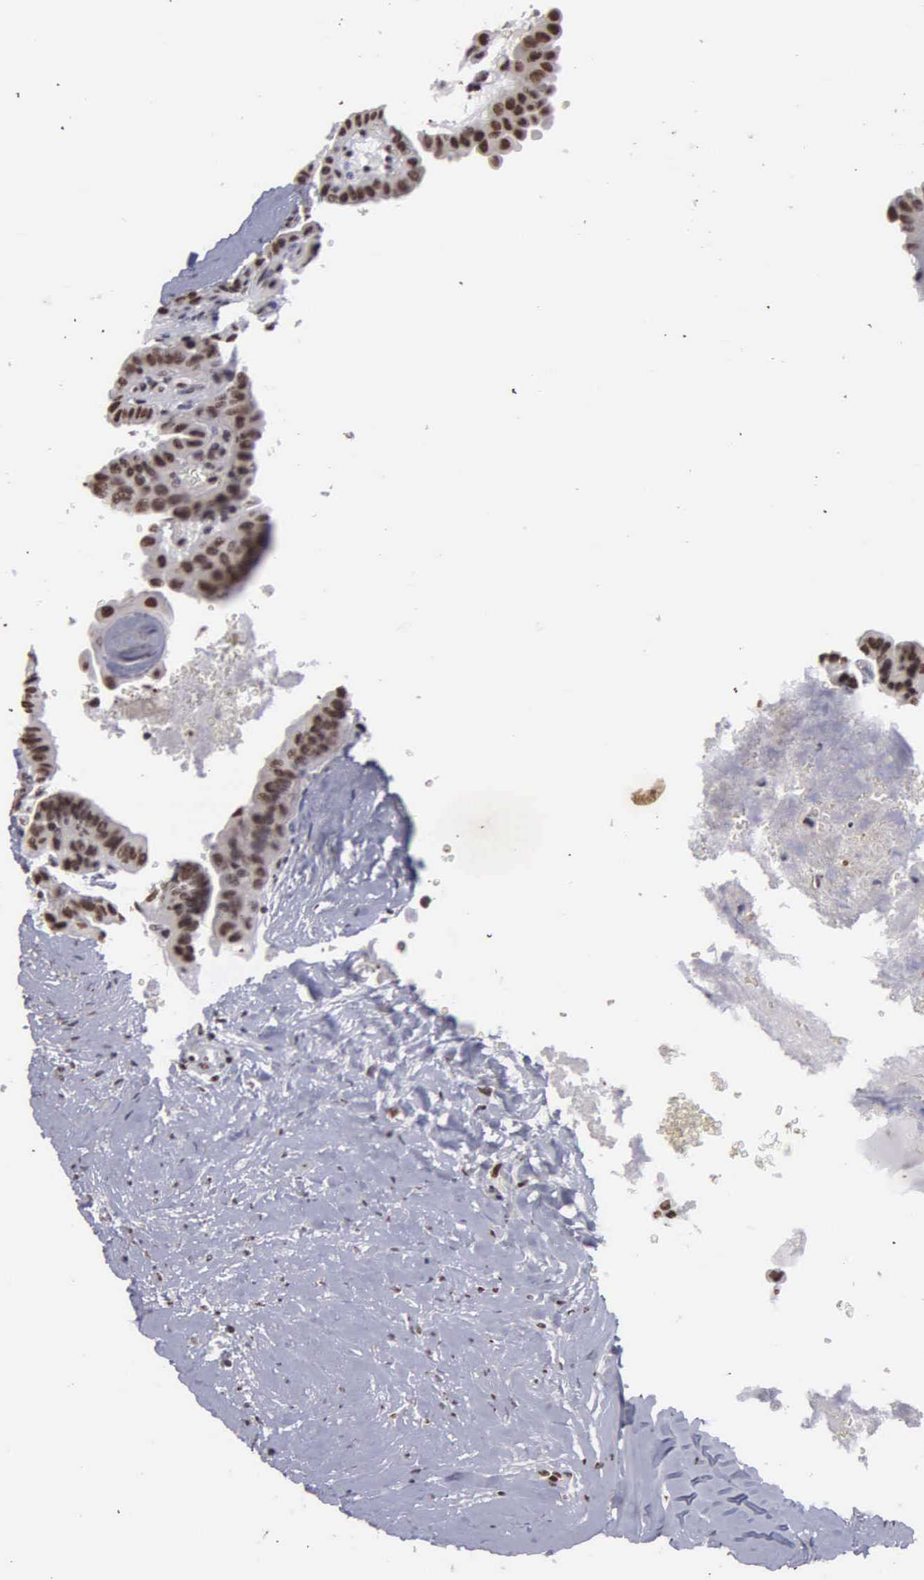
{"staining": {"intensity": "strong", "quantity": ">75%", "location": "nuclear"}, "tissue": "thyroid cancer", "cell_type": "Tumor cells", "image_type": "cancer", "snomed": [{"axis": "morphology", "description": "Papillary adenocarcinoma, NOS"}, {"axis": "topography", "description": "Thyroid gland"}], "caption": "This image demonstrates thyroid cancer stained with IHC to label a protein in brown. The nuclear of tumor cells show strong positivity for the protein. Nuclei are counter-stained blue.", "gene": "KIAA0586", "patient": {"sex": "male", "age": 87}}